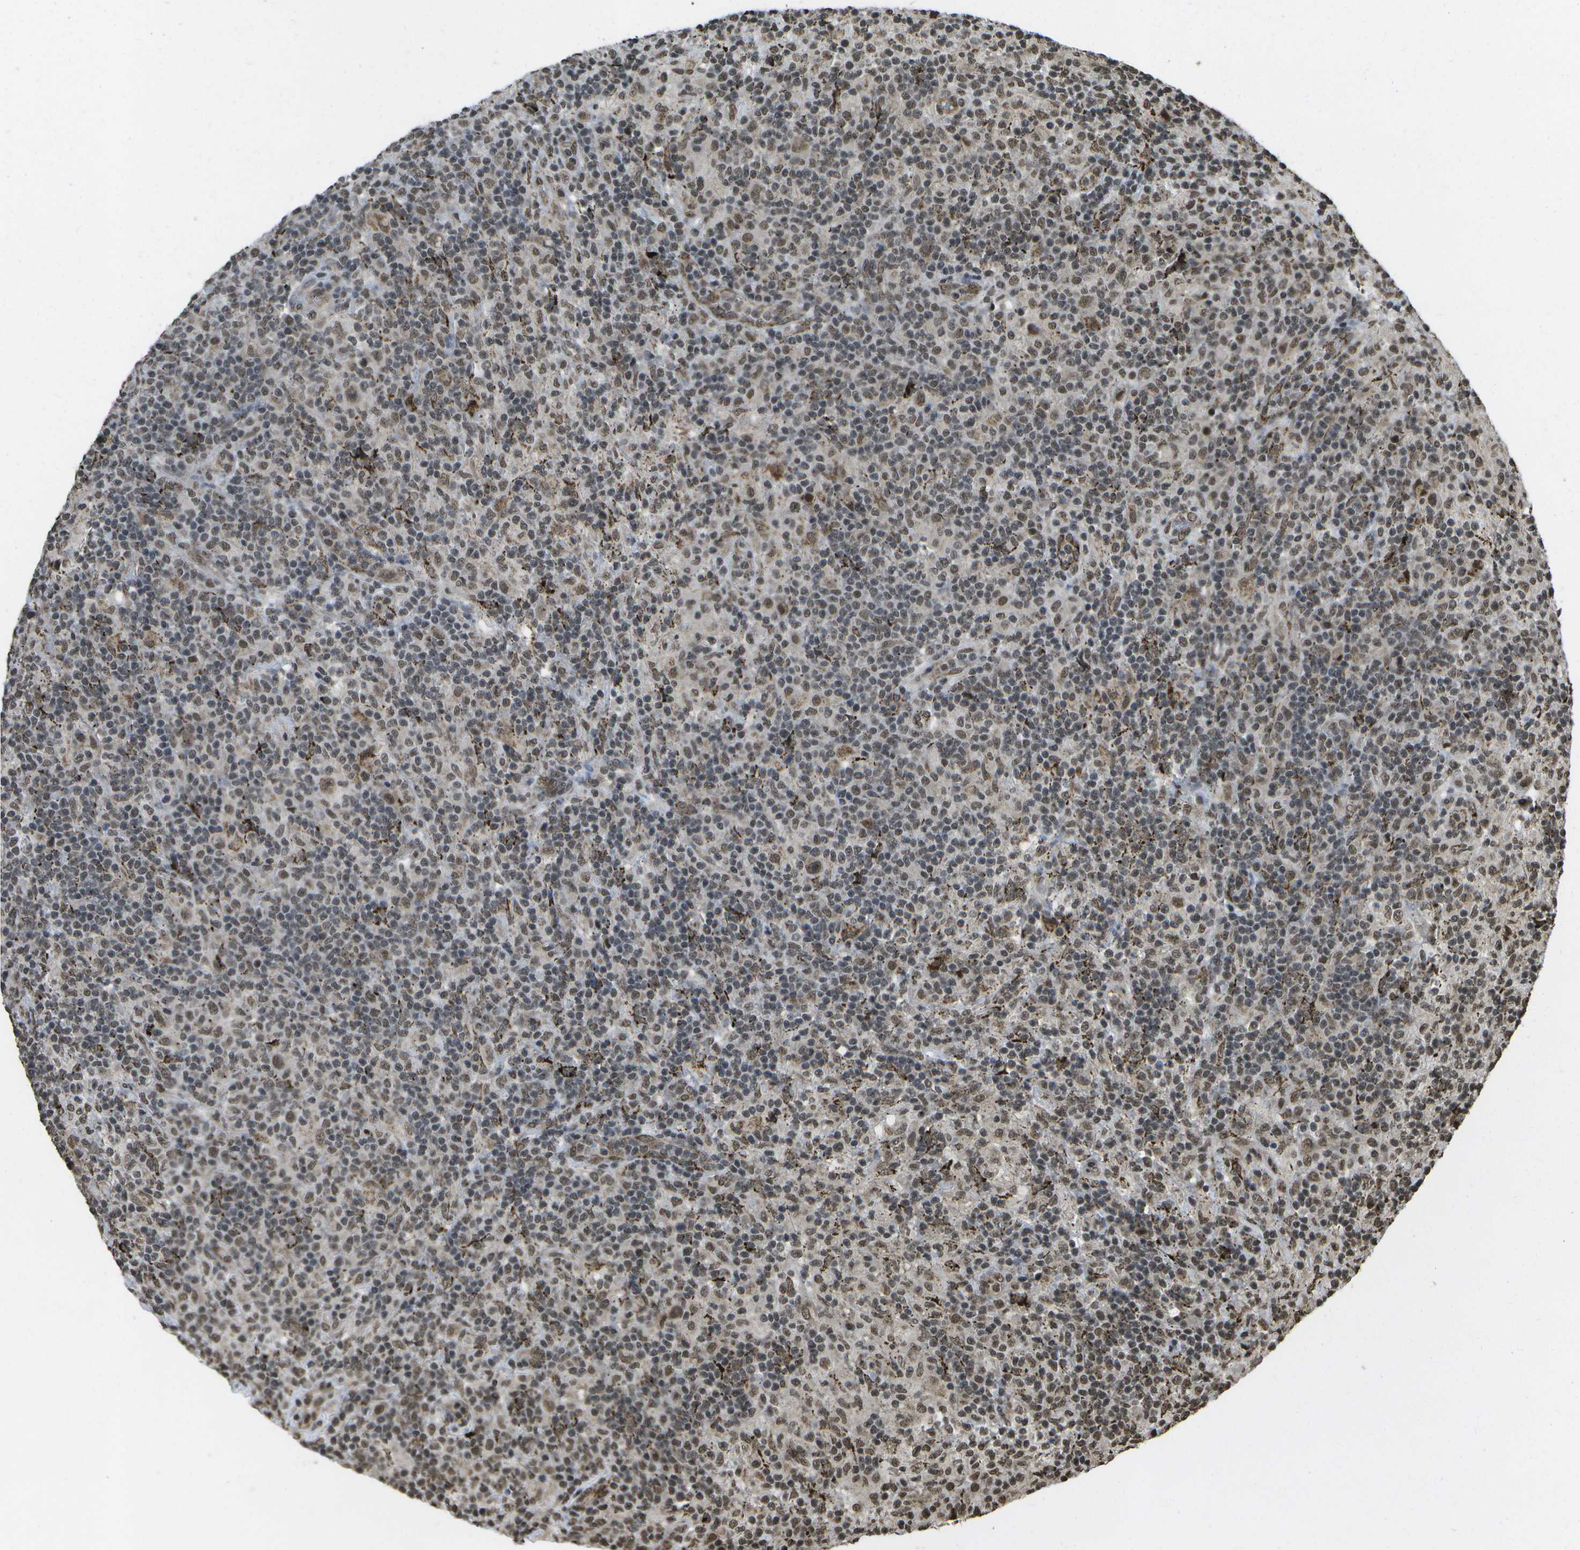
{"staining": {"intensity": "moderate", "quantity": "<25%", "location": "nuclear"}, "tissue": "lymphoma", "cell_type": "Tumor cells", "image_type": "cancer", "snomed": [{"axis": "morphology", "description": "Hodgkin's disease, NOS"}, {"axis": "topography", "description": "Lymph node"}], "caption": "High-magnification brightfield microscopy of lymphoma stained with DAB (brown) and counterstained with hematoxylin (blue). tumor cells exhibit moderate nuclear positivity is identified in approximately<25% of cells. (brown staining indicates protein expression, while blue staining denotes nuclei).", "gene": "SPEN", "patient": {"sex": "male", "age": 70}}